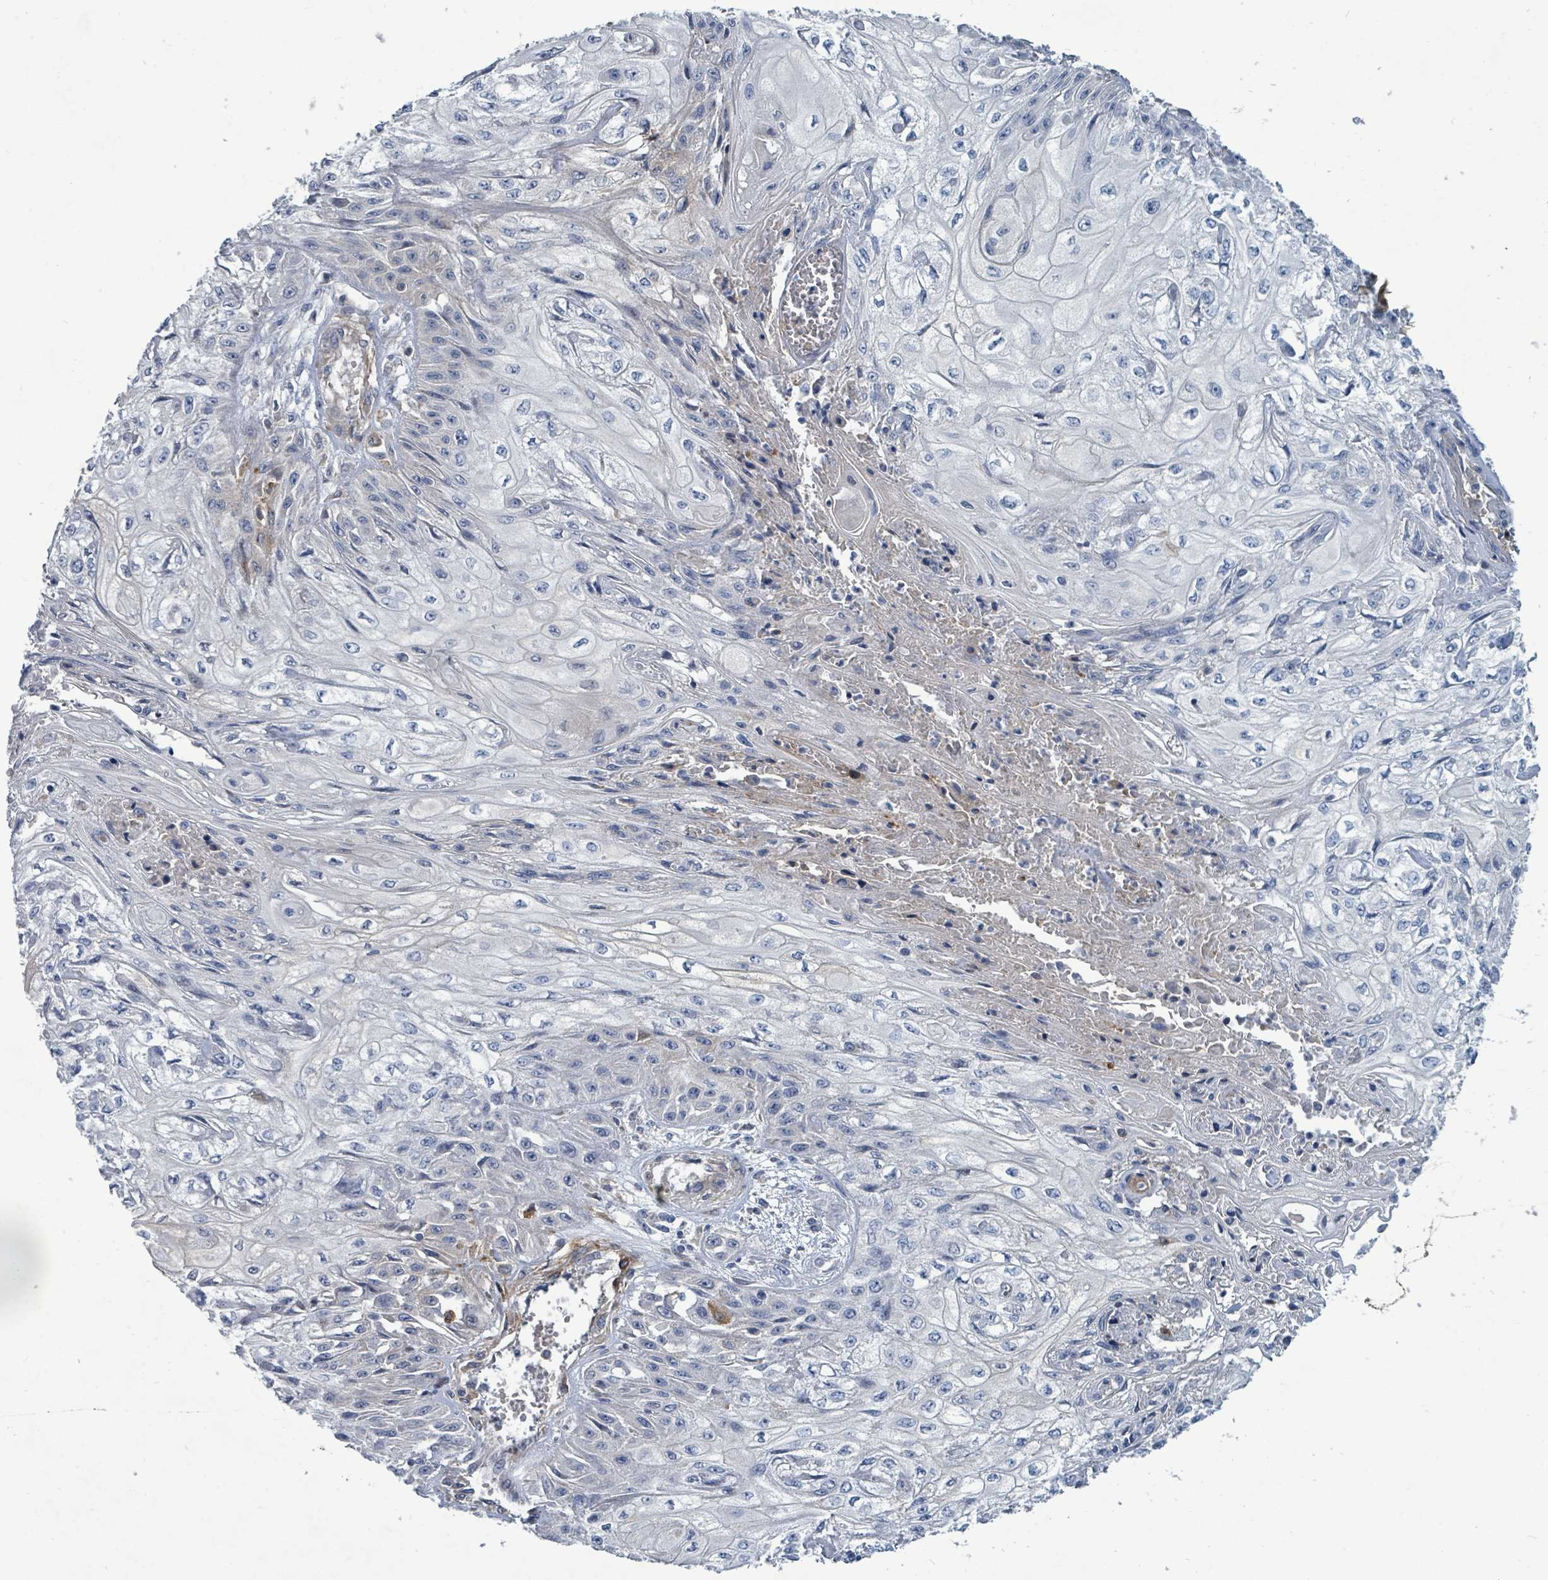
{"staining": {"intensity": "negative", "quantity": "none", "location": "none"}, "tissue": "skin cancer", "cell_type": "Tumor cells", "image_type": "cancer", "snomed": [{"axis": "morphology", "description": "Squamous cell carcinoma, NOS"}, {"axis": "morphology", "description": "Squamous cell carcinoma, metastatic, NOS"}, {"axis": "topography", "description": "Skin"}, {"axis": "topography", "description": "Lymph node"}], "caption": "IHC image of metastatic squamous cell carcinoma (skin) stained for a protein (brown), which exhibits no expression in tumor cells. (Stains: DAB (3,3'-diaminobenzidine) immunohistochemistry with hematoxylin counter stain, Microscopy: brightfield microscopy at high magnification).", "gene": "IFIT1", "patient": {"sex": "male", "age": 75}}